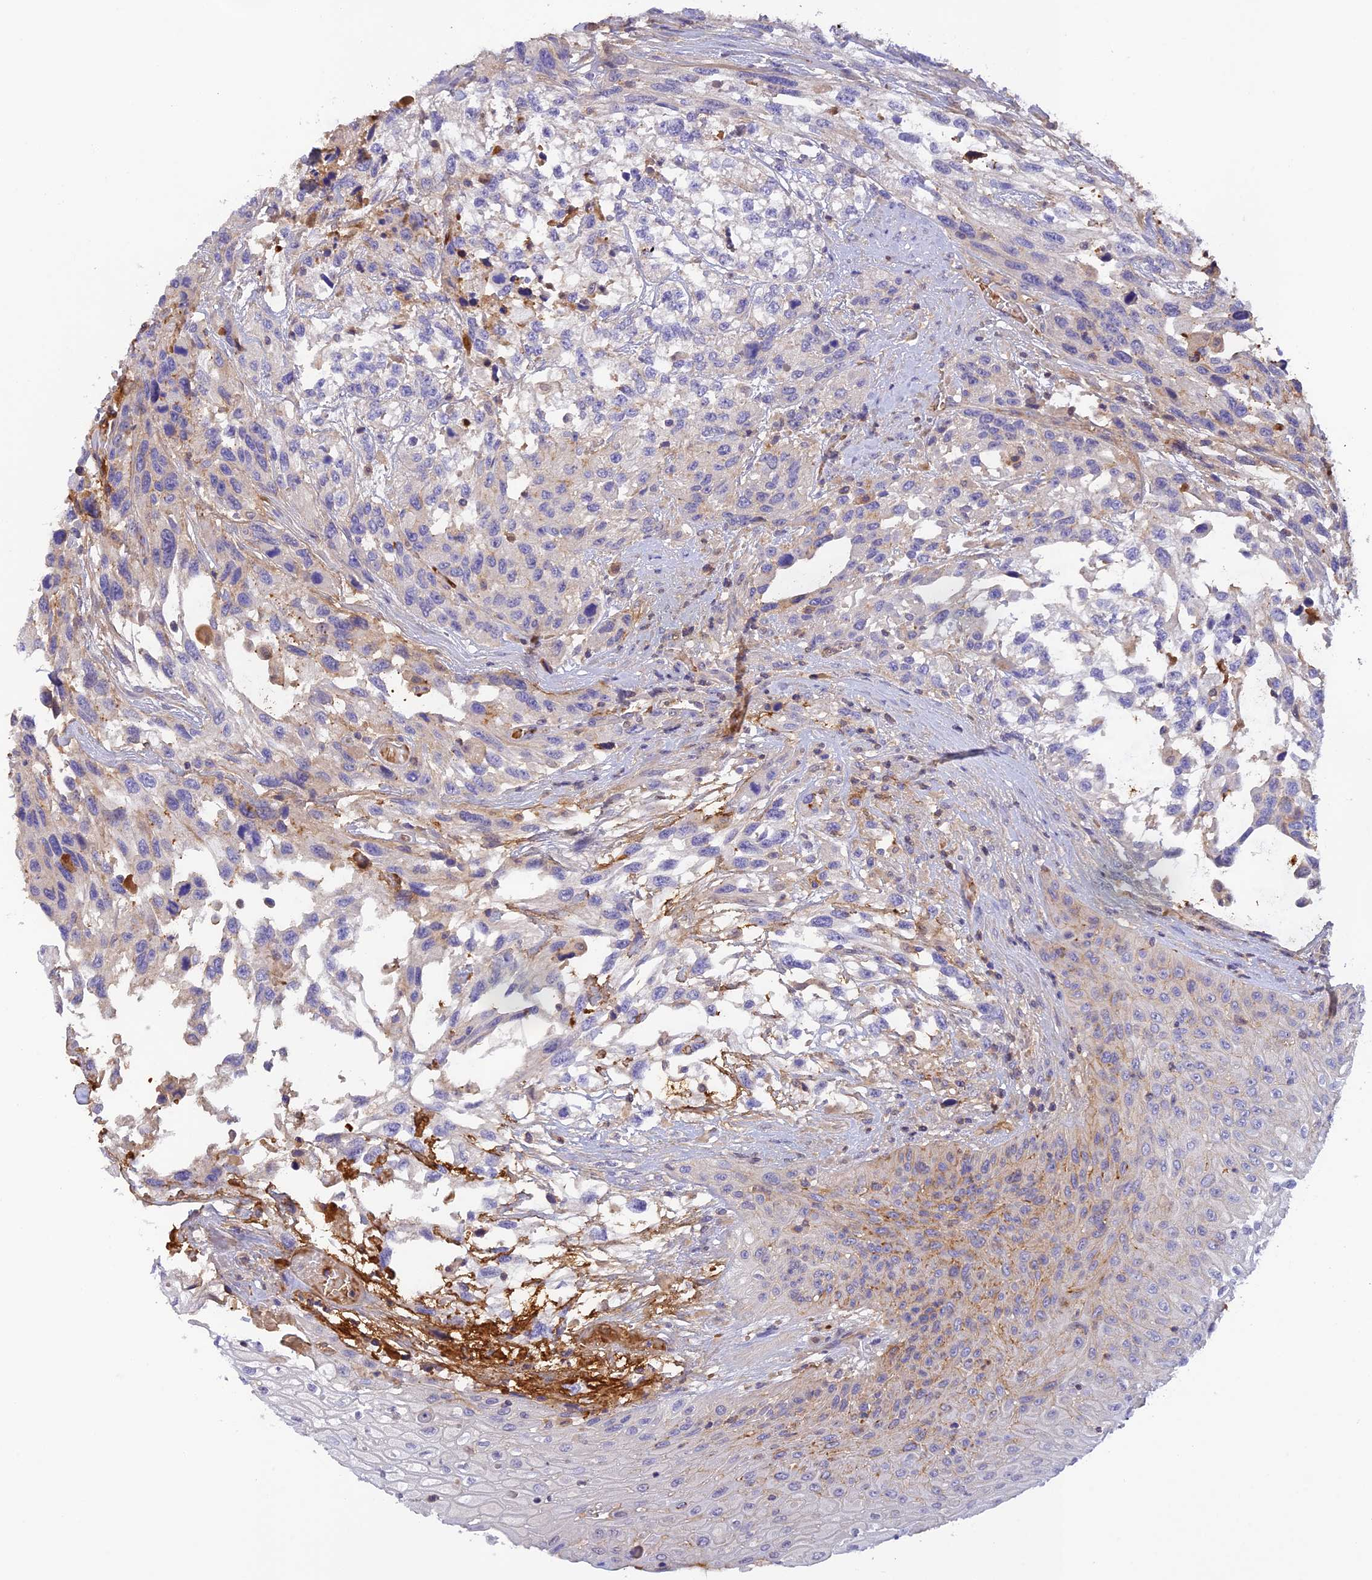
{"staining": {"intensity": "weak", "quantity": "<25%", "location": "cytoplasmic/membranous"}, "tissue": "urothelial cancer", "cell_type": "Tumor cells", "image_type": "cancer", "snomed": [{"axis": "morphology", "description": "Urothelial carcinoma, High grade"}, {"axis": "topography", "description": "Urinary bladder"}], "caption": "An image of high-grade urothelial carcinoma stained for a protein exhibits no brown staining in tumor cells. (DAB immunohistochemistry with hematoxylin counter stain).", "gene": "HDHD2", "patient": {"sex": "female", "age": 70}}